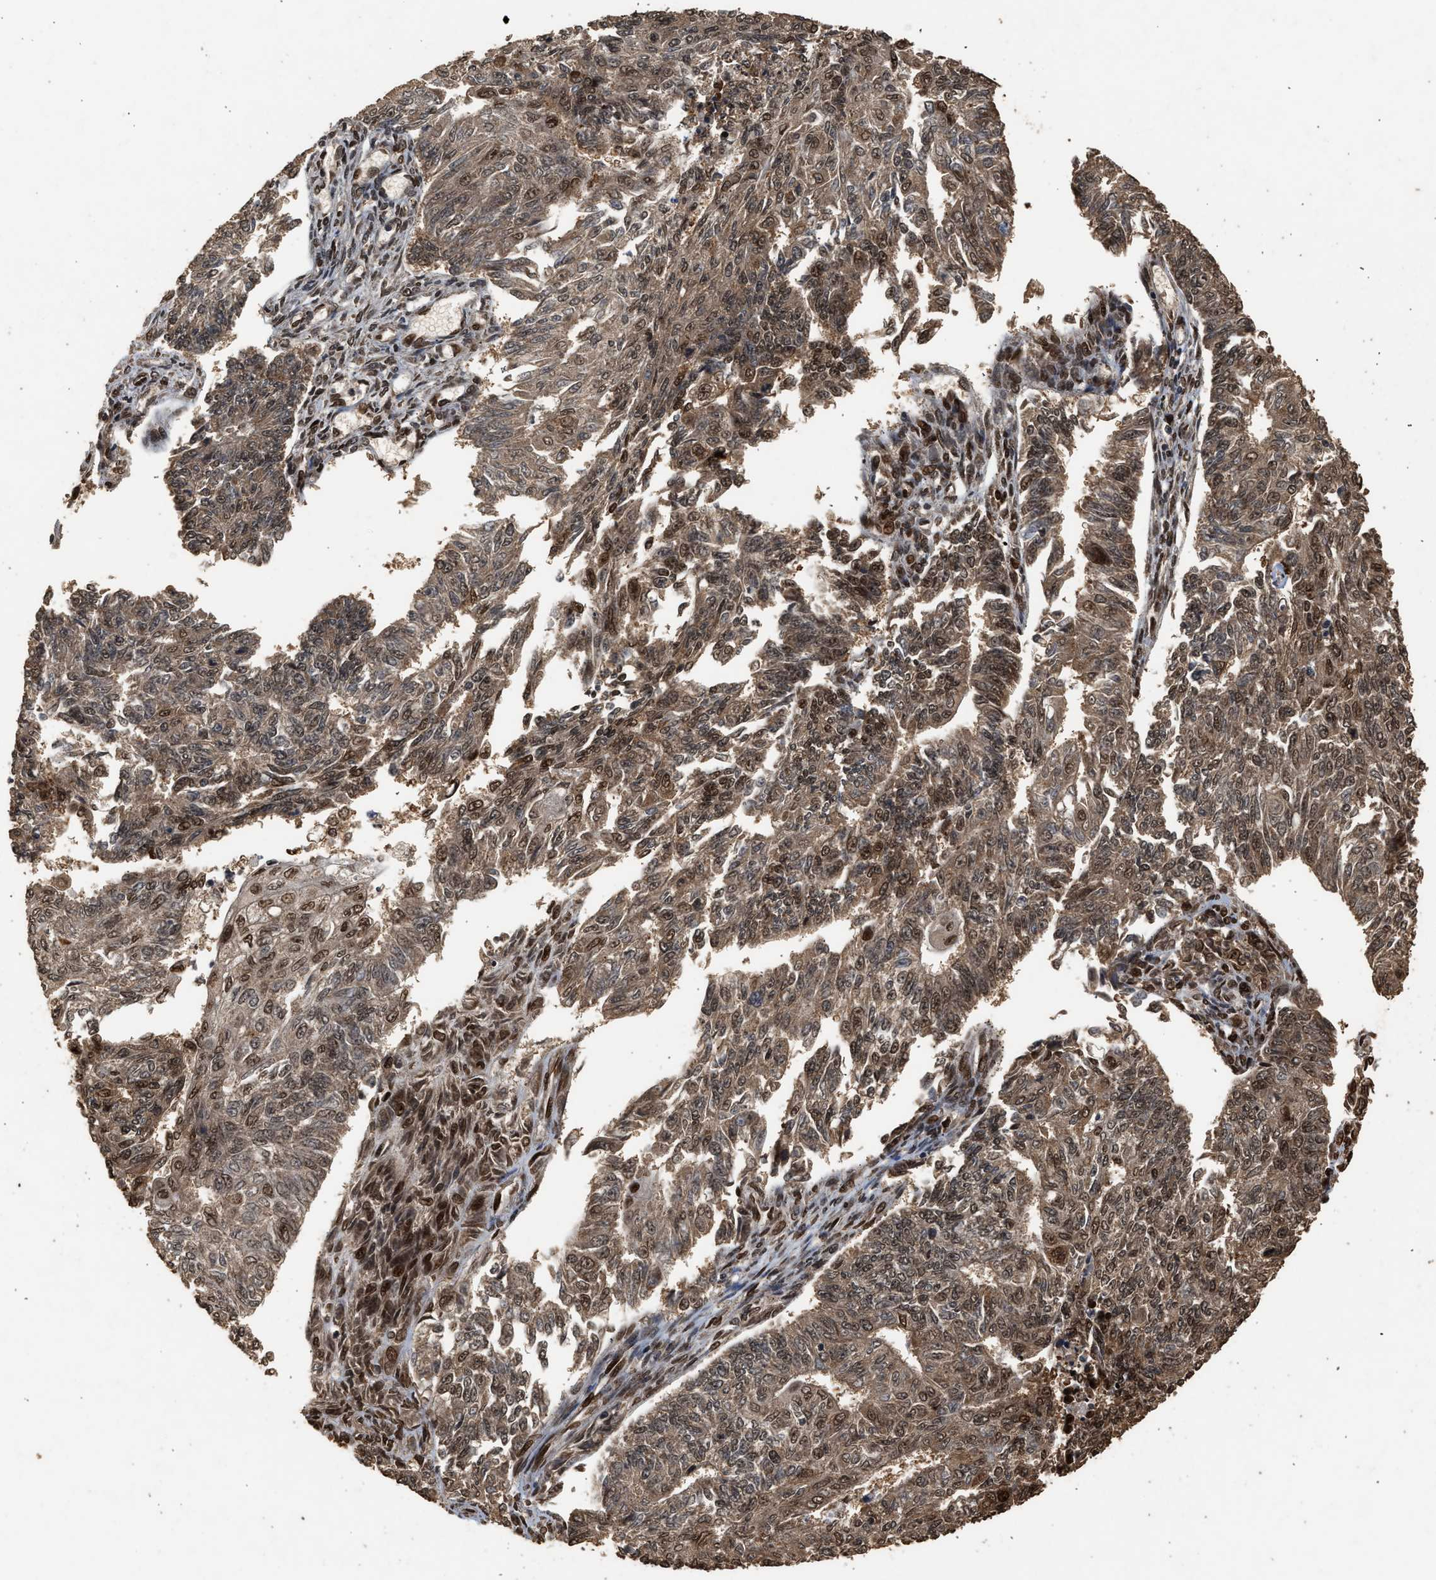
{"staining": {"intensity": "moderate", "quantity": ">75%", "location": "cytoplasmic/membranous,nuclear"}, "tissue": "endometrial cancer", "cell_type": "Tumor cells", "image_type": "cancer", "snomed": [{"axis": "morphology", "description": "Adenocarcinoma, NOS"}, {"axis": "topography", "description": "Endometrium"}], "caption": "An immunohistochemistry (IHC) histopathology image of neoplastic tissue is shown. Protein staining in brown highlights moderate cytoplasmic/membranous and nuclear positivity in endometrial cancer within tumor cells.", "gene": "PPP4R3B", "patient": {"sex": "female", "age": 32}}